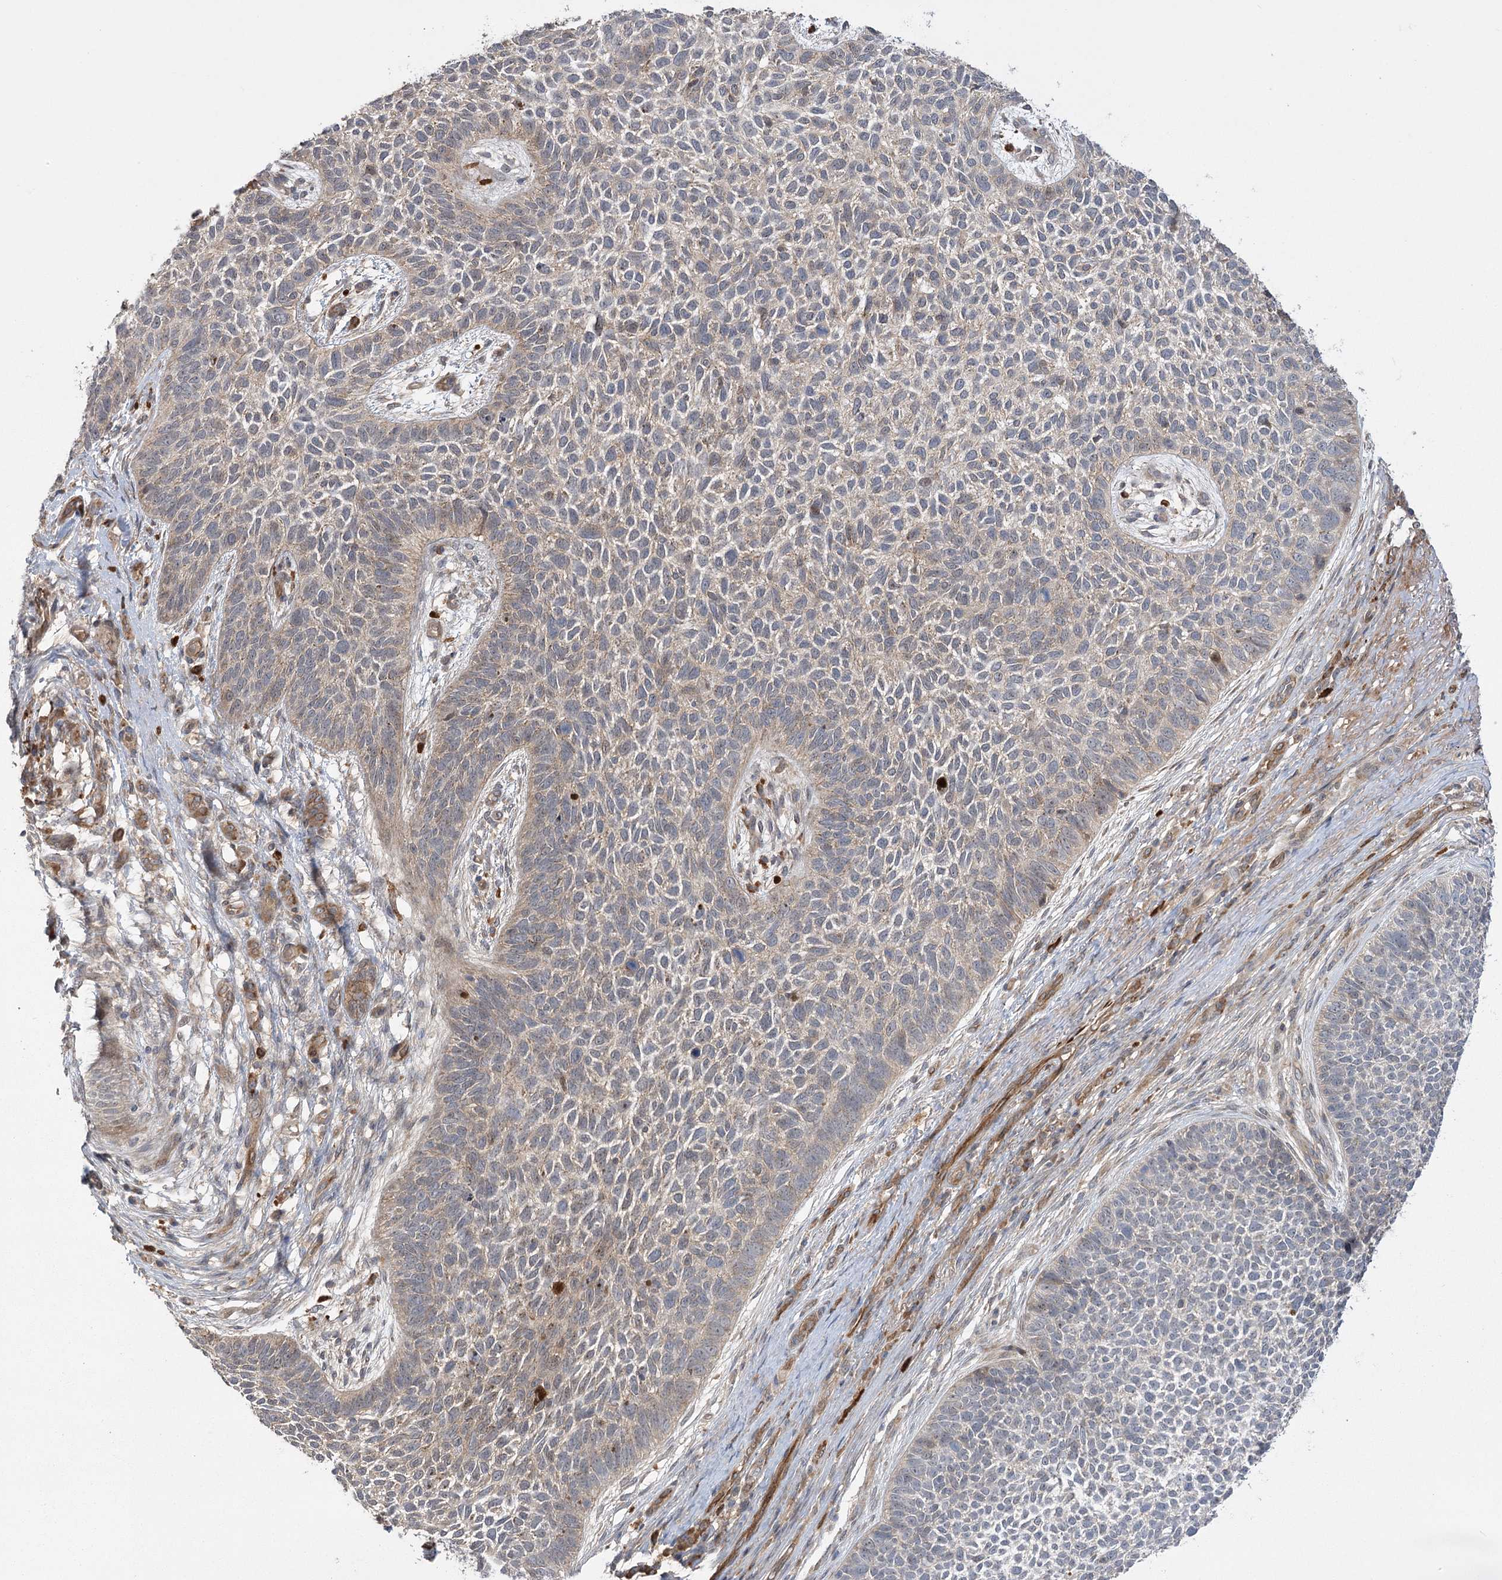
{"staining": {"intensity": "weak", "quantity": "<25%", "location": "cytoplasmic/membranous"}, "tissue": "skin cancer", "cell_type": "Tumor cells", "image_type": "cancer", "snomed": [{"axis": "morphology", "description": "Basal cell carcinoma"}, {"axis": "topography", "description": "Skin"}], "caption": "IHC histopathology image of basal cell carcinoma (skin) stained for a protein (brown), which exhibits no staining in tumor cells.", "gene": "KCNN2", "patient": {"sex": "female", "age": 84}}